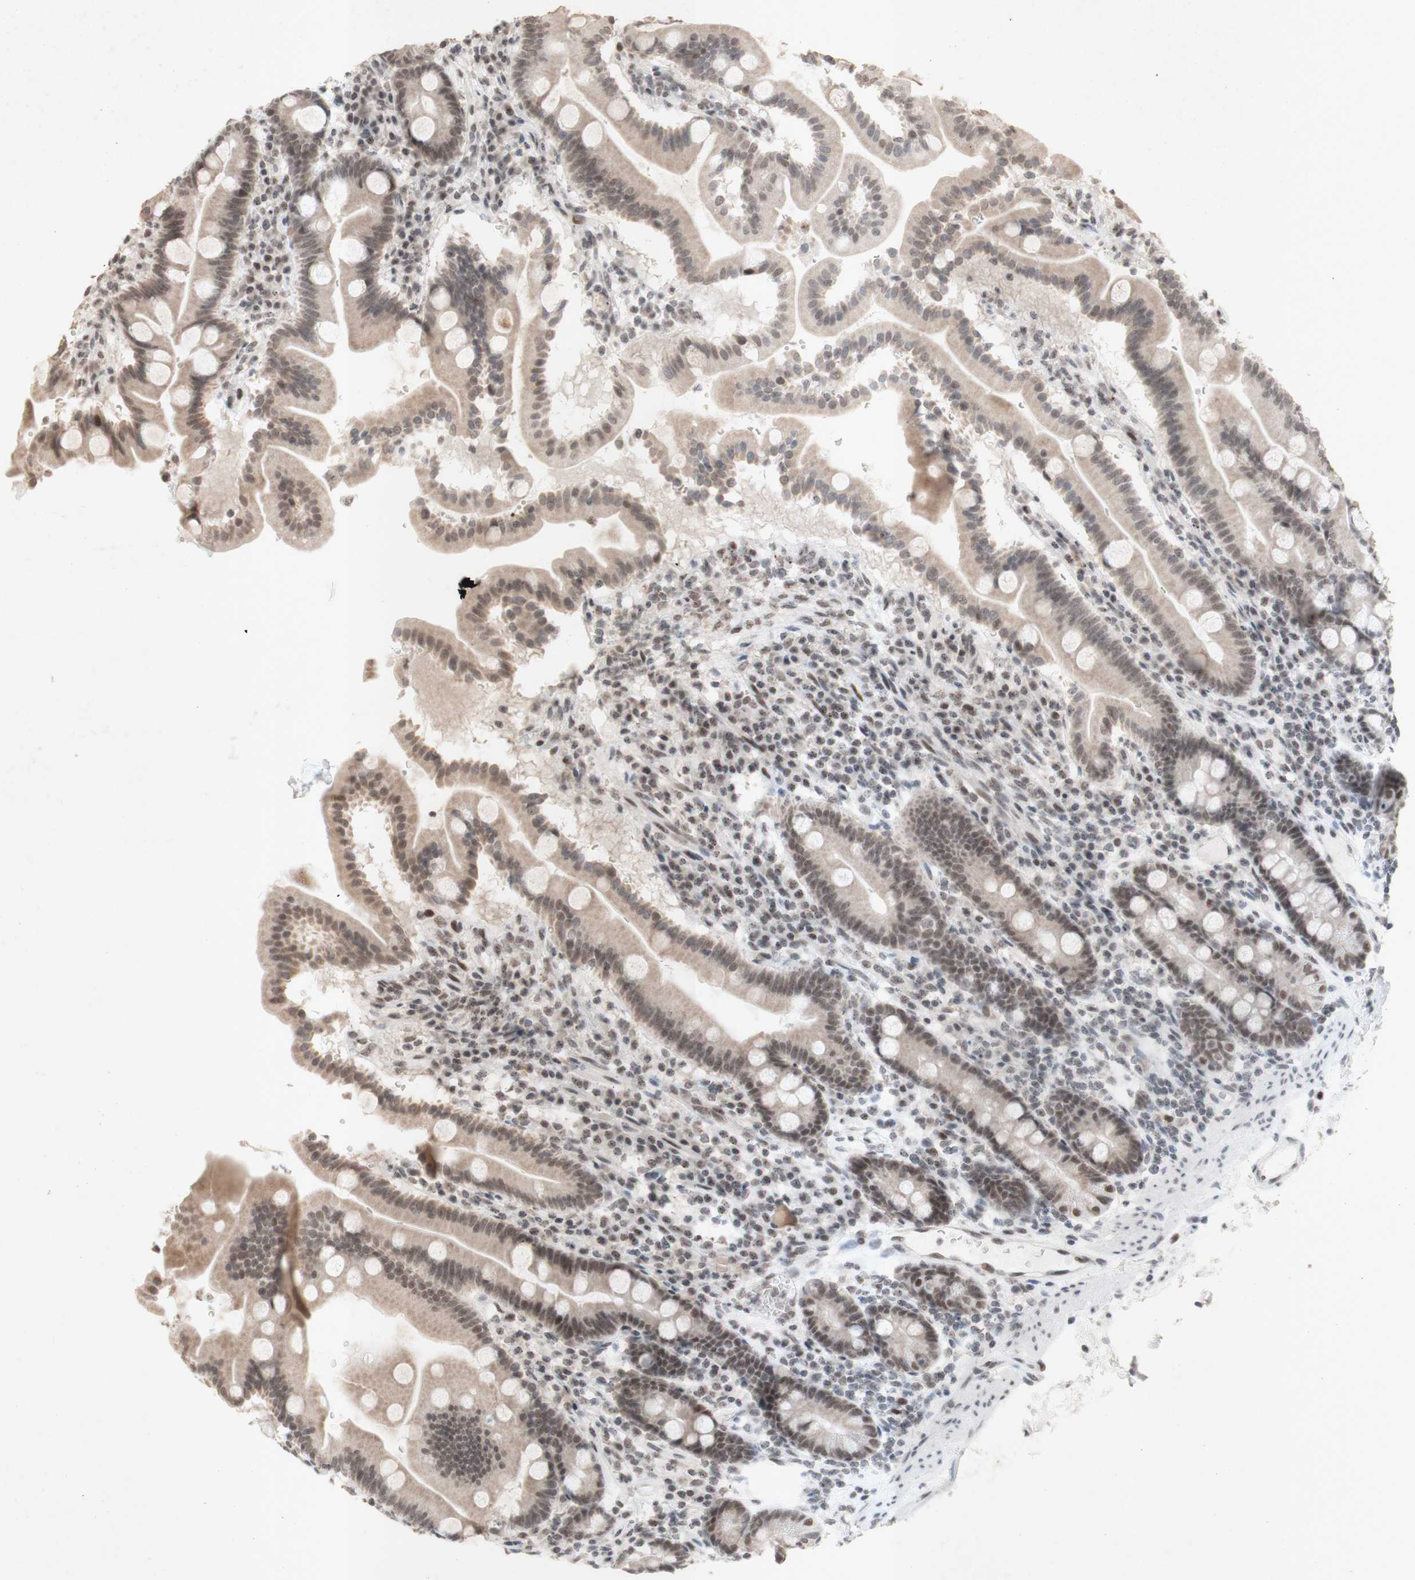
{"staining": {"intensity": "weak", "quantity": ">75%", "location": "cytoplasmic/membranous,nuclear"}, "tissue": "duodenum", "cell_type": "Glandular cells", "image_type": "normal", "snomed": [{"axis": "morphology", "description": "Normal tissue, NOS"}, {"axis": "topography", "description": "Duodenum"}], "caption": "High-magnification brightfield microscopy of benign duodenum stained with DAB (brown) and counterstained with hematoxylin (blue). glandular cells exhibit weak cytoplasmic/membranous,nuclear positivity is identified in approximately>75% of cells. Using DAB (brown) and hematoxylin (blue) stains, captured at high magnification using brightfield microscopy.", "gene": "CENPB", "patient": {"sex": "male", "age": 50}}